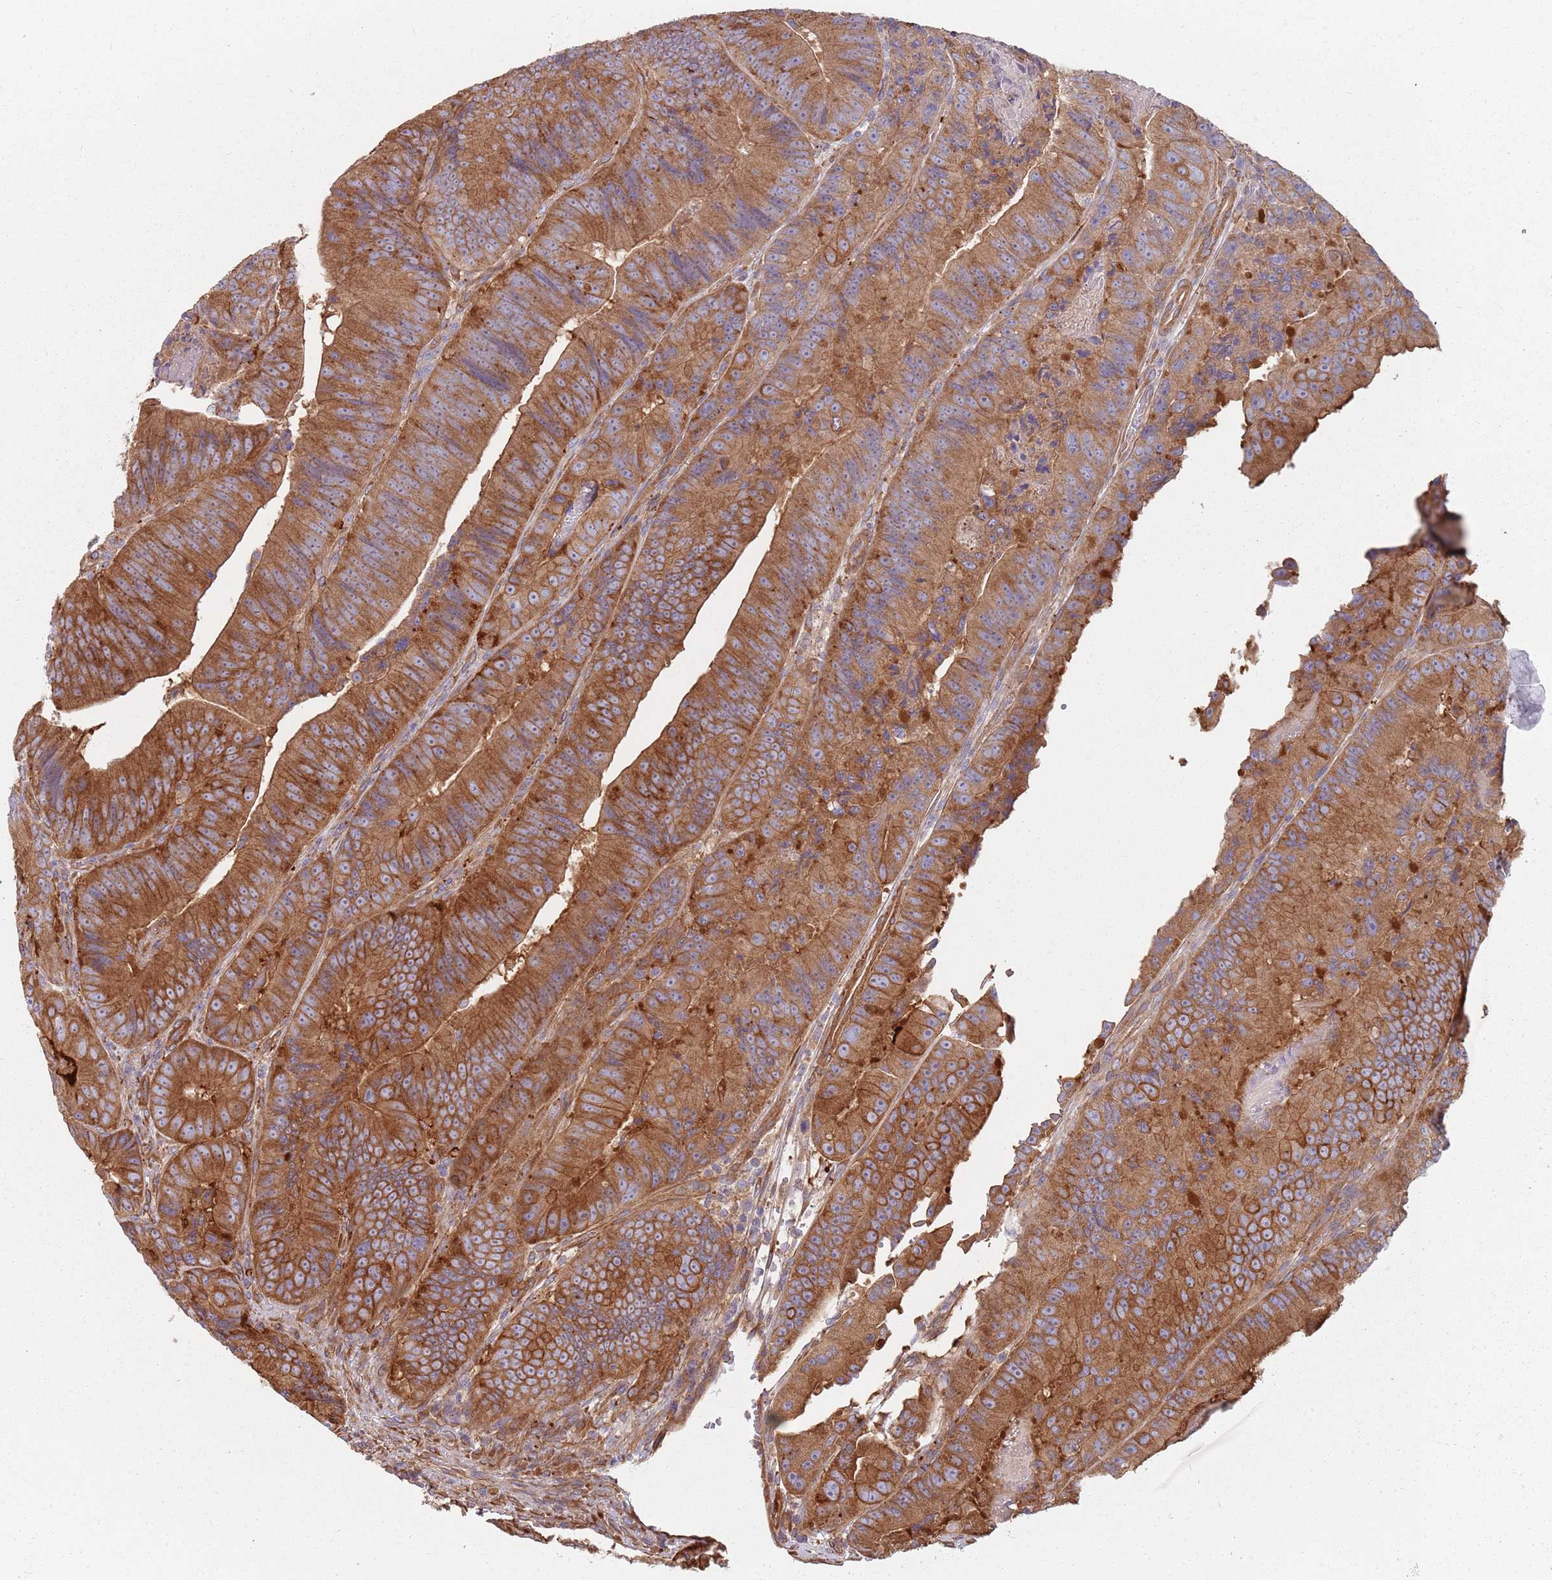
{"staining": {"intensity": "strong", "quantity": ">75%", "location": "cytoplasmic/membranous"}, "tissue": "colorectal cancer", "cell_type": "Tumor cells", "image_type": "cancer", "snomed": [{"axis": "morphology", "description": "Adenocarcinoma, NOS"}, {"axis": "topography", "description": "Colon"}], "caption": "Colorectal cancer (adenocarcinoma) stained for a protein (brown) displays strong cytoplasmic/membranous positive expression in approximately >75% of tumor cells.", "gene": "SPDL1", "patient": {"sex": "female", "age": 86}}